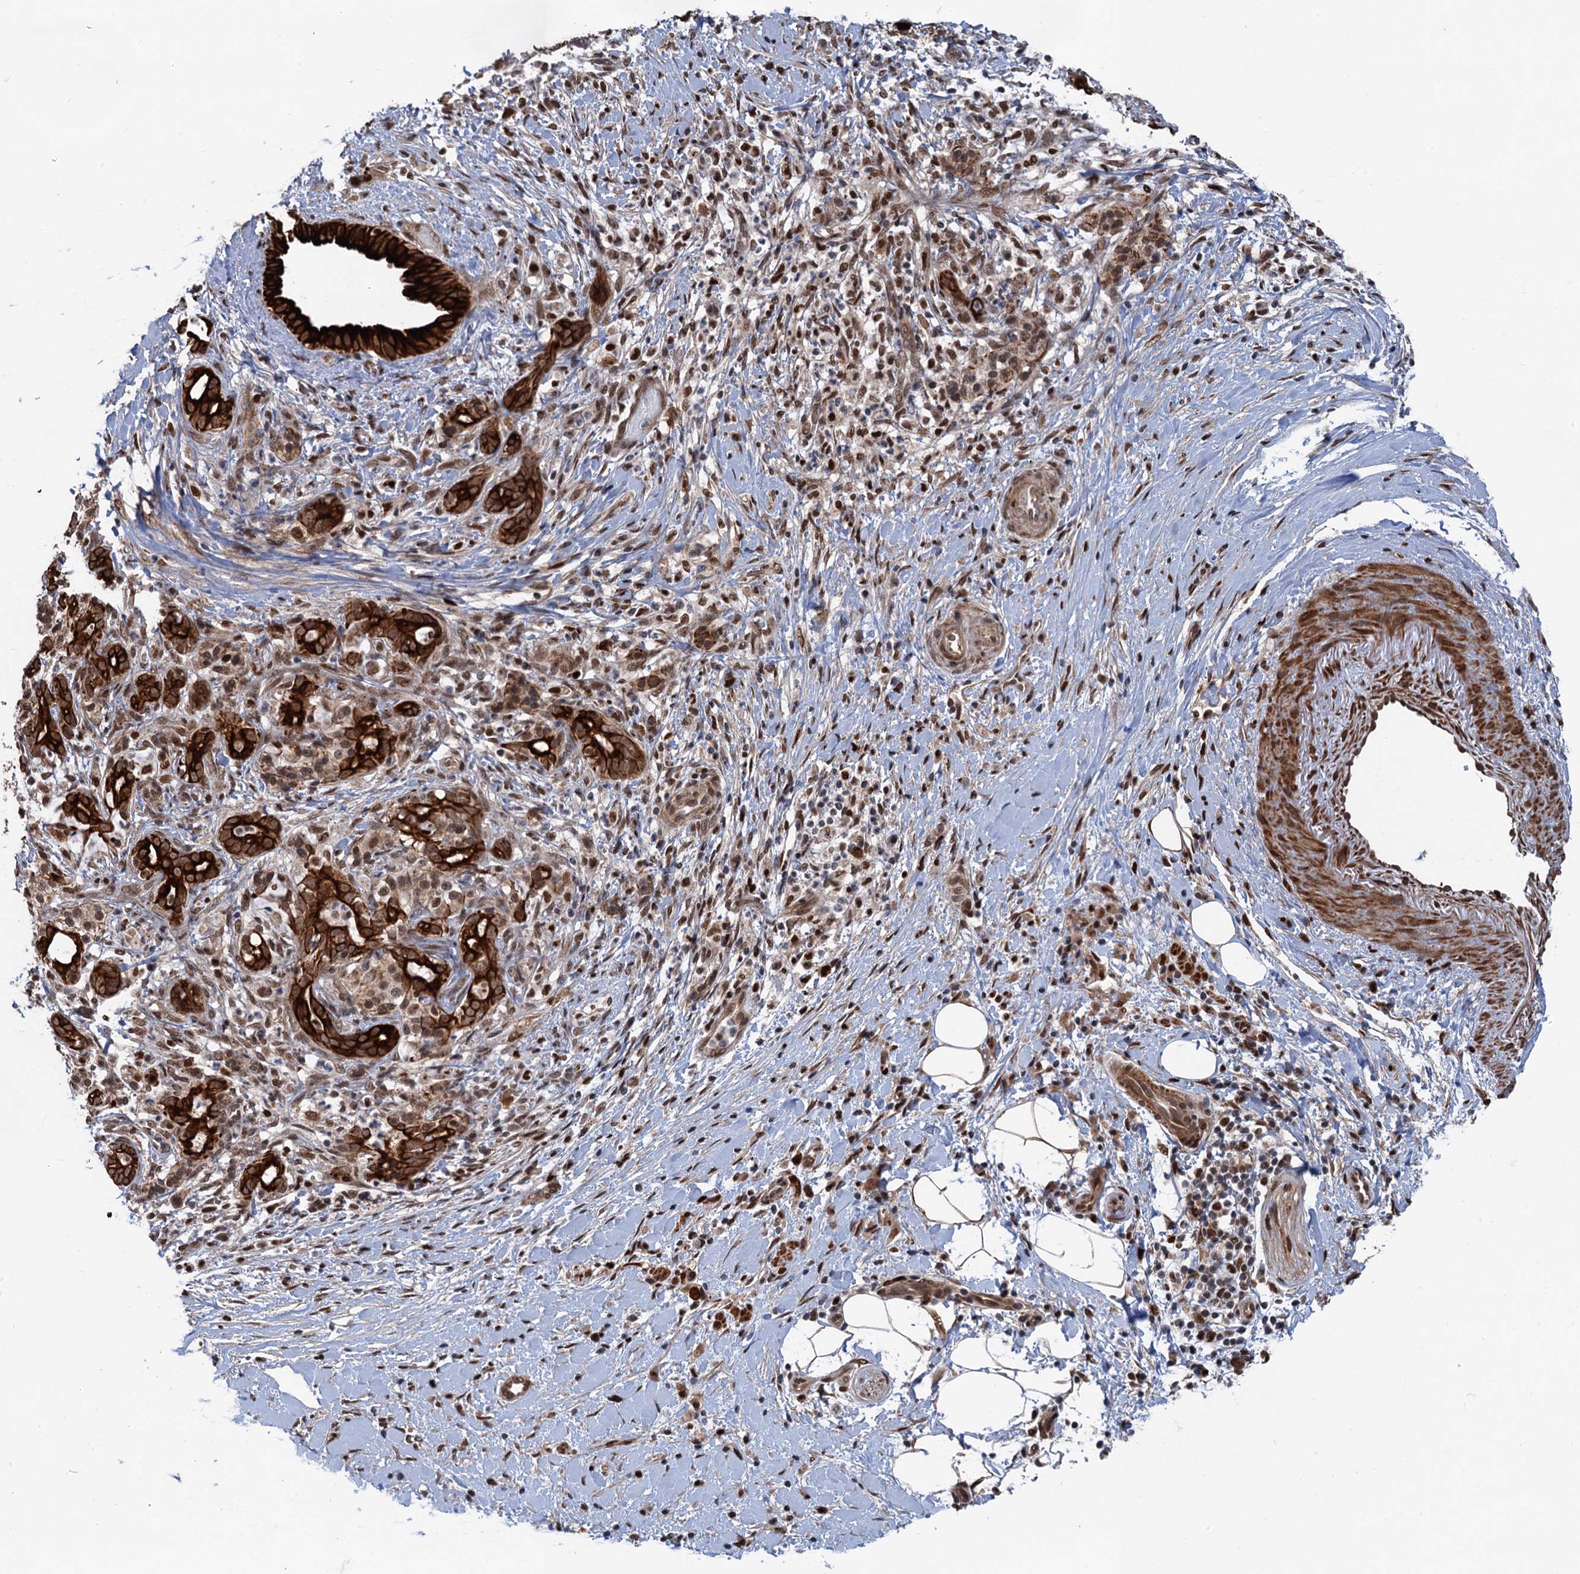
{"staining": {"intensity": "strong", "quantity": ">75%", "location": "cytoplasmic/membranous"}, "tissue": "pancreatic cancer", "cell_type": "Tumor cells", "image_type": "cancer", "snomed": [{"axis": "morphology", "description": "Adenocarcinoma, NOS"}, {"axis": "topography", "description": "Pancreas"}], "caption": "An image of human pancreatic cancer (adenocarcinoma) stained for a protein shows strong cytoplasmic/membranous brown staining in tumor cells.", "gene": "TTC31", "patient": {"sex": "male", "age": 58}}